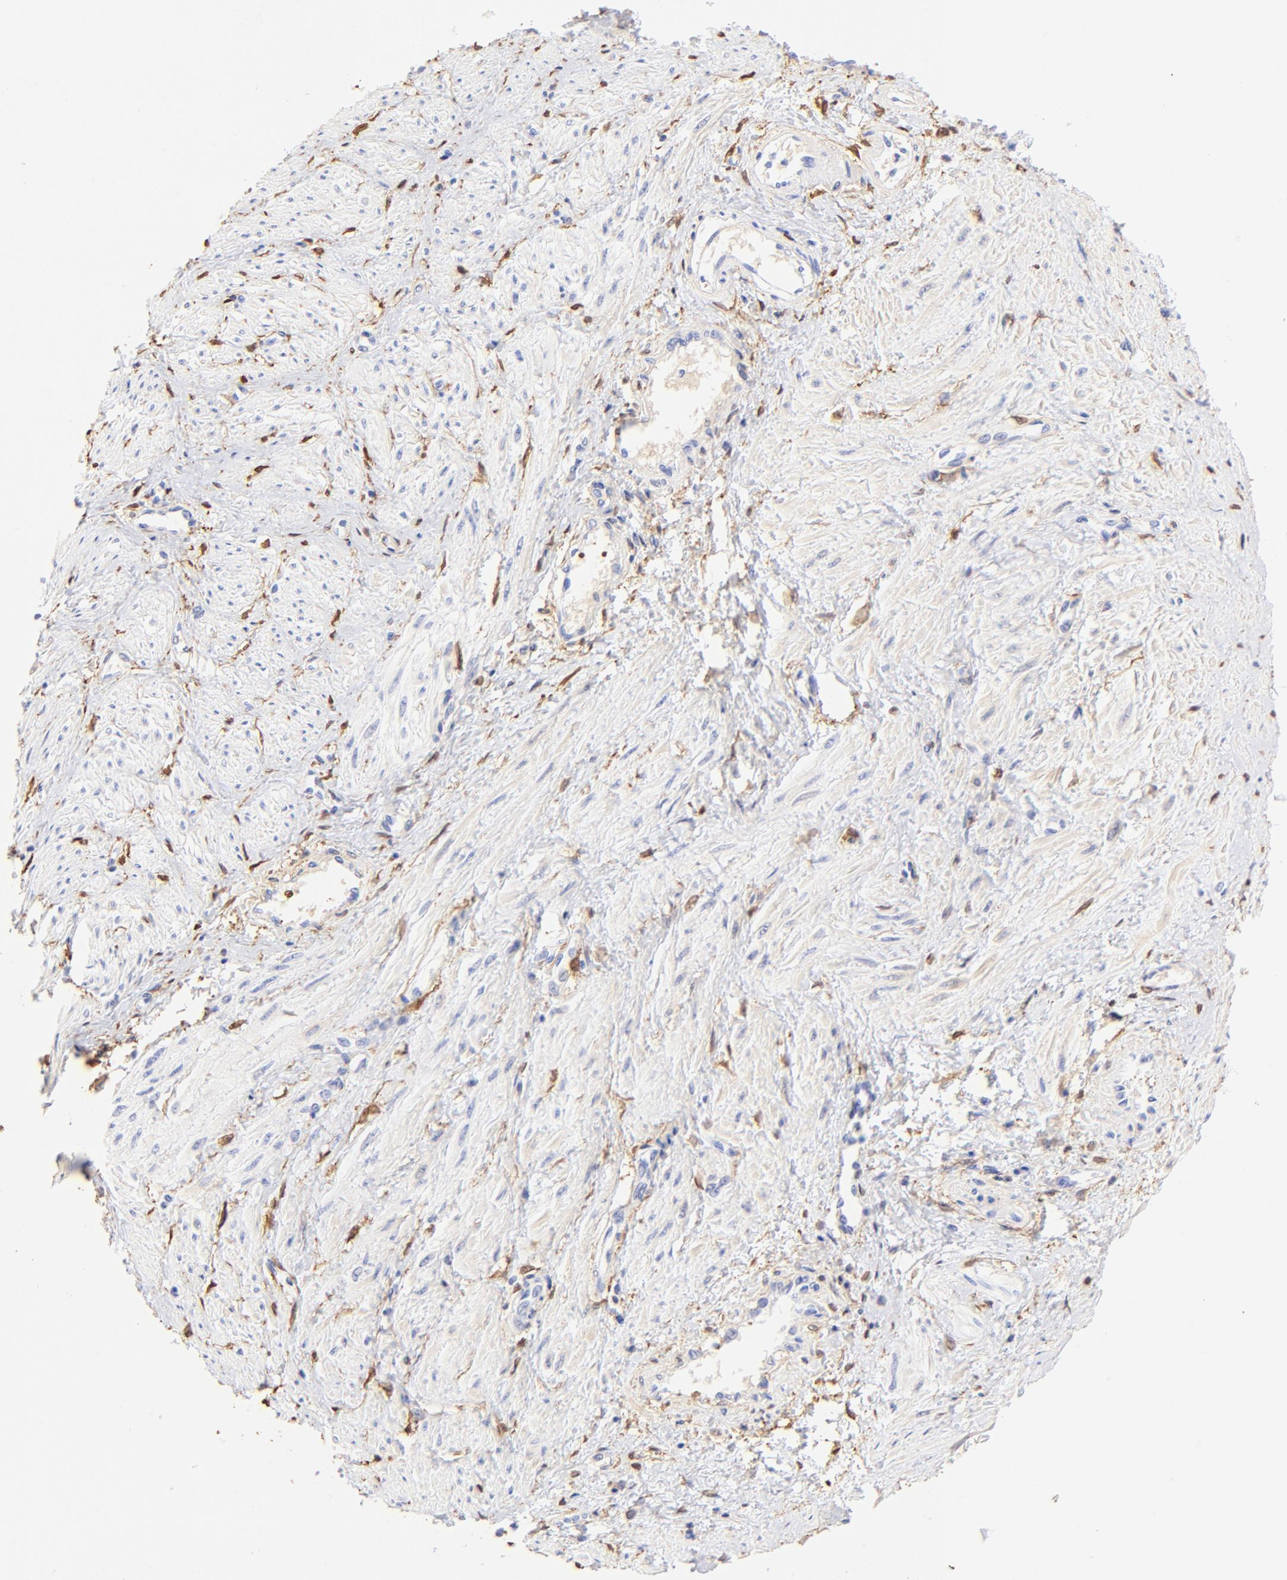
{"staining": {"intensity": "negative", "quantity": "none", "location": "none"}, "tissue": "smooth muscle", "cell_type": "Smooth muscle cells", "image_type": "normal", "snomed": [{"axis": "morphology", "description": "Normal tissue, NOS"}, {"axis": "topography", "description": "Smooth muscle"}, {"axis": "topography", "description": "Uterus"}], "caption": "A micrograph of smooth muscle stained for a protein displays no brown staining in smooth muscle cells. (Brightfield microscopy of DAB (3,3'-diaminobenzidine) immunohistochemistry at high magnification).", "gene": "ALDH1A1", "patient": {"sex": "female", "age": 39}}